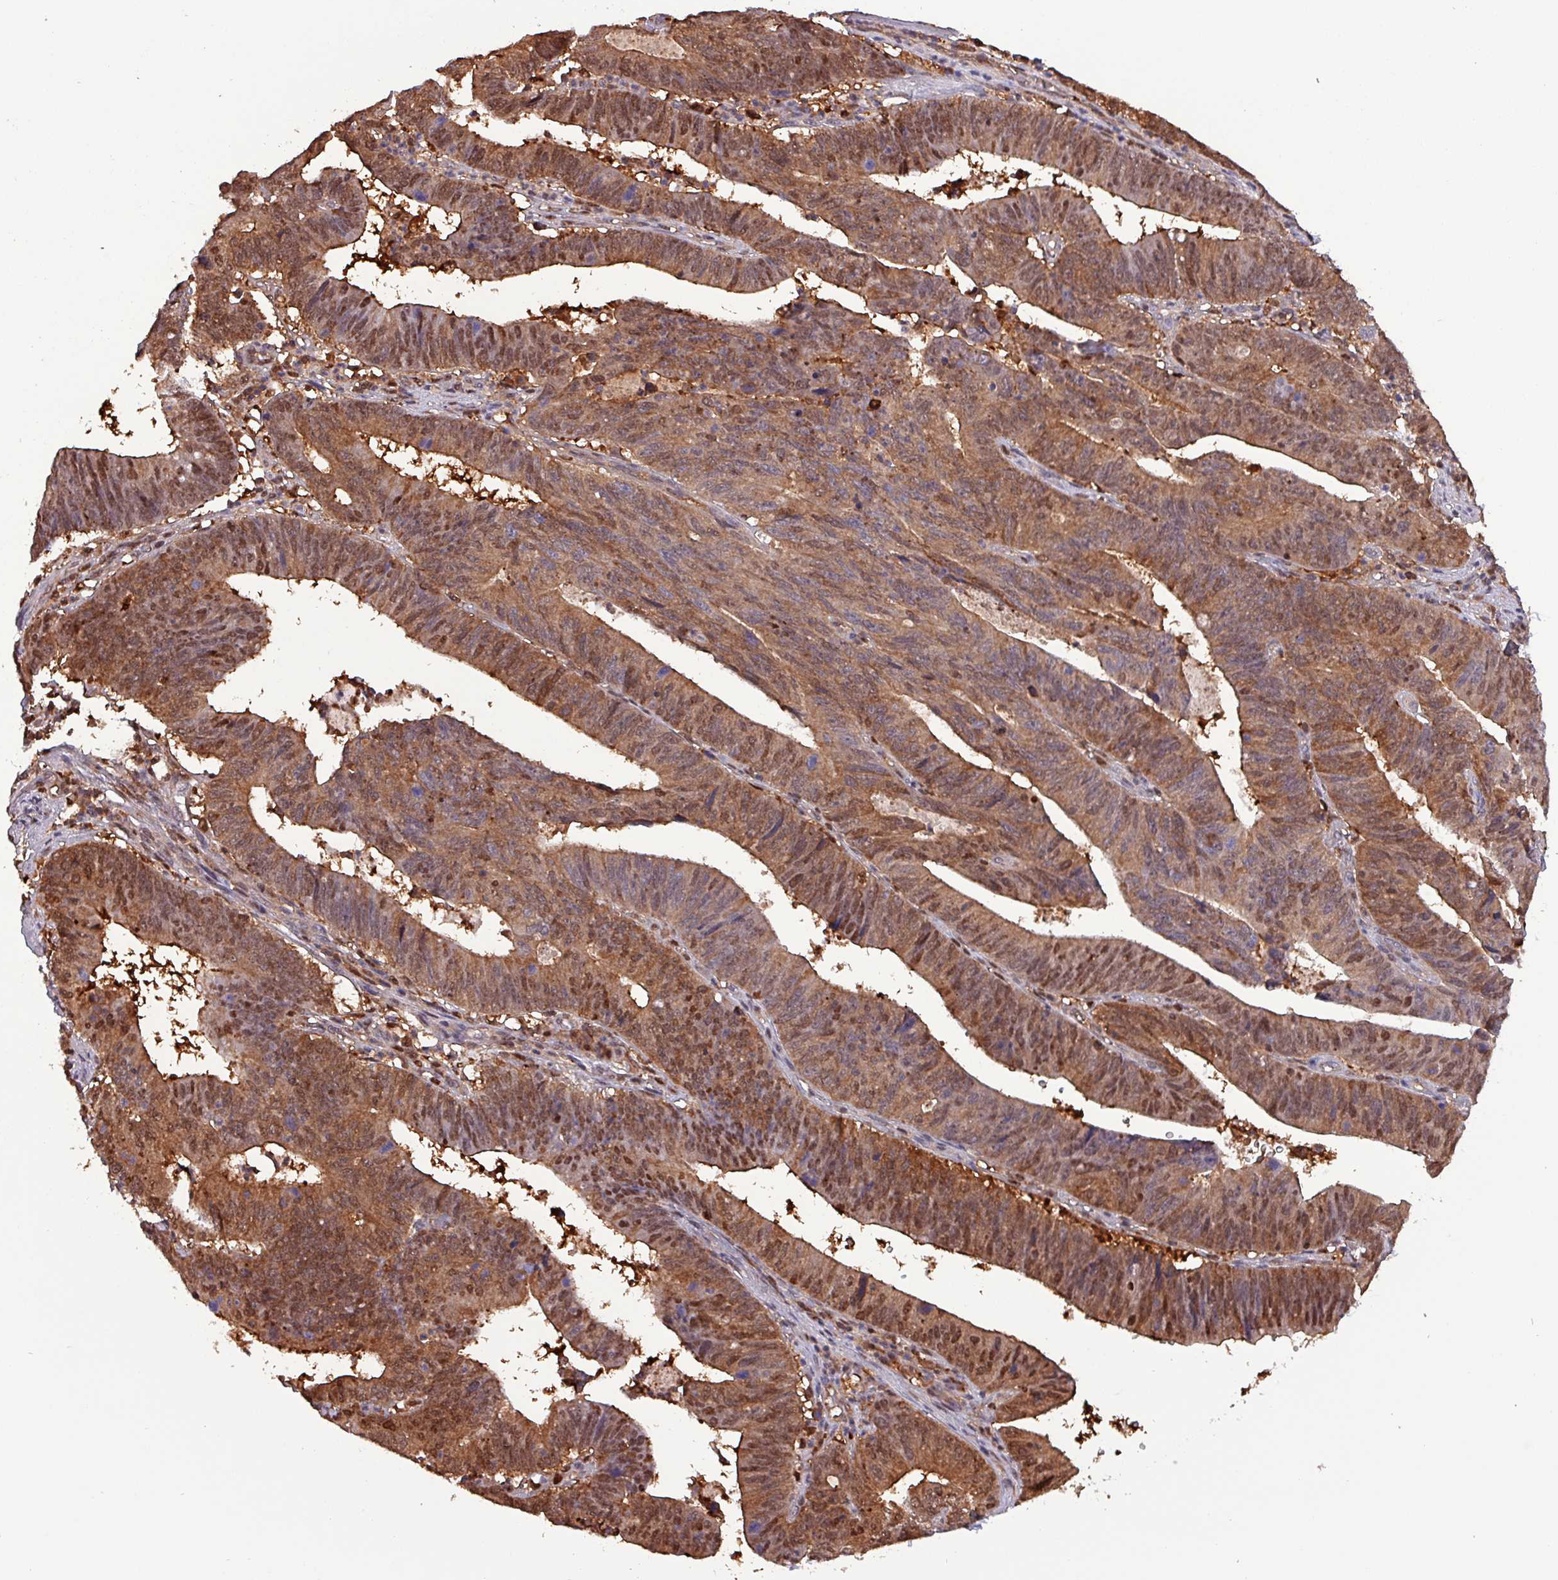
{"staining": {"intensity": "strong", "quantity": ">75%", "location": "cytoplasmic/membranous,nuclear"}, "tissue": "stomach cancer", "cell_type": "Tumor cells", "image_type": "cancer", "snomed": [{"axis": "morphology", "description": "Adenocarcinoma, NOS"}, {"axis": "topography", "description": "Stomach"}], "caption": "Brown immunohistochemical staining in stomach cancer displays strong cytoplasmic/membranous and nuclear expression in about >75% of tumor cells. (DAB (3,3'-diaminobenzidine) = brown stain, brightfield microscopy at high magnification).", "gene": "PSMB8", "patient": {"sex": "male", "age": 59}}